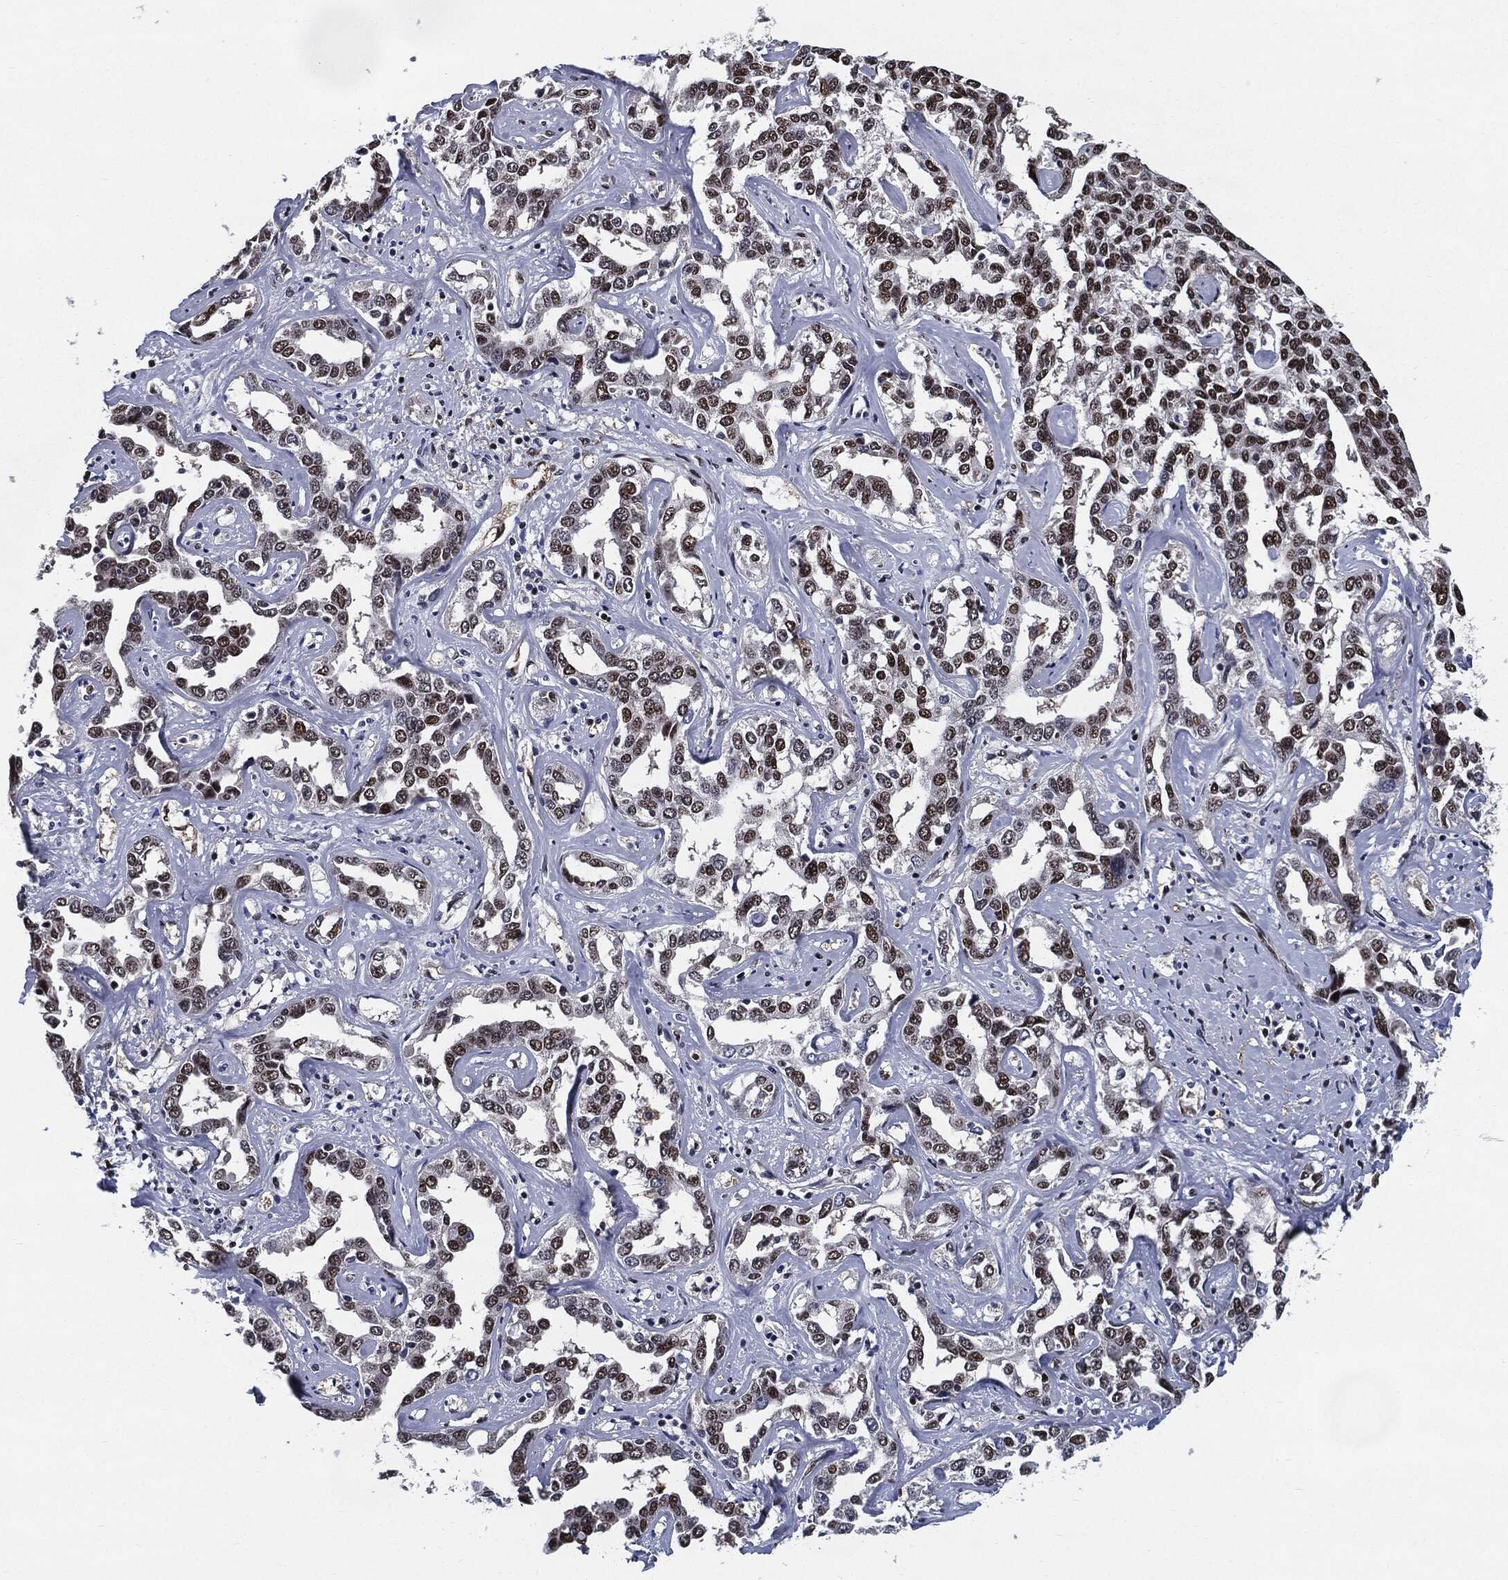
{"staining": {"intensity": "strong", "quantity": "25%-75%", "location": "nuclear"}, "tissue": "liver cancer", "cell_type": "Tumor cells", "image_type": "cancer", "snomed": [{"axis": "morphology", "description": "Cholangiocarcinoma"}, {"axis": "topography", "description": "Liver"}], "caption": "A photomicrograph of human cholangiocarcinoma (liver) stained for a protein reveals strong nuclear brown staining in tumor cells.", "gene": "JUN", "patient": {"sex": "male", "age": 59}}